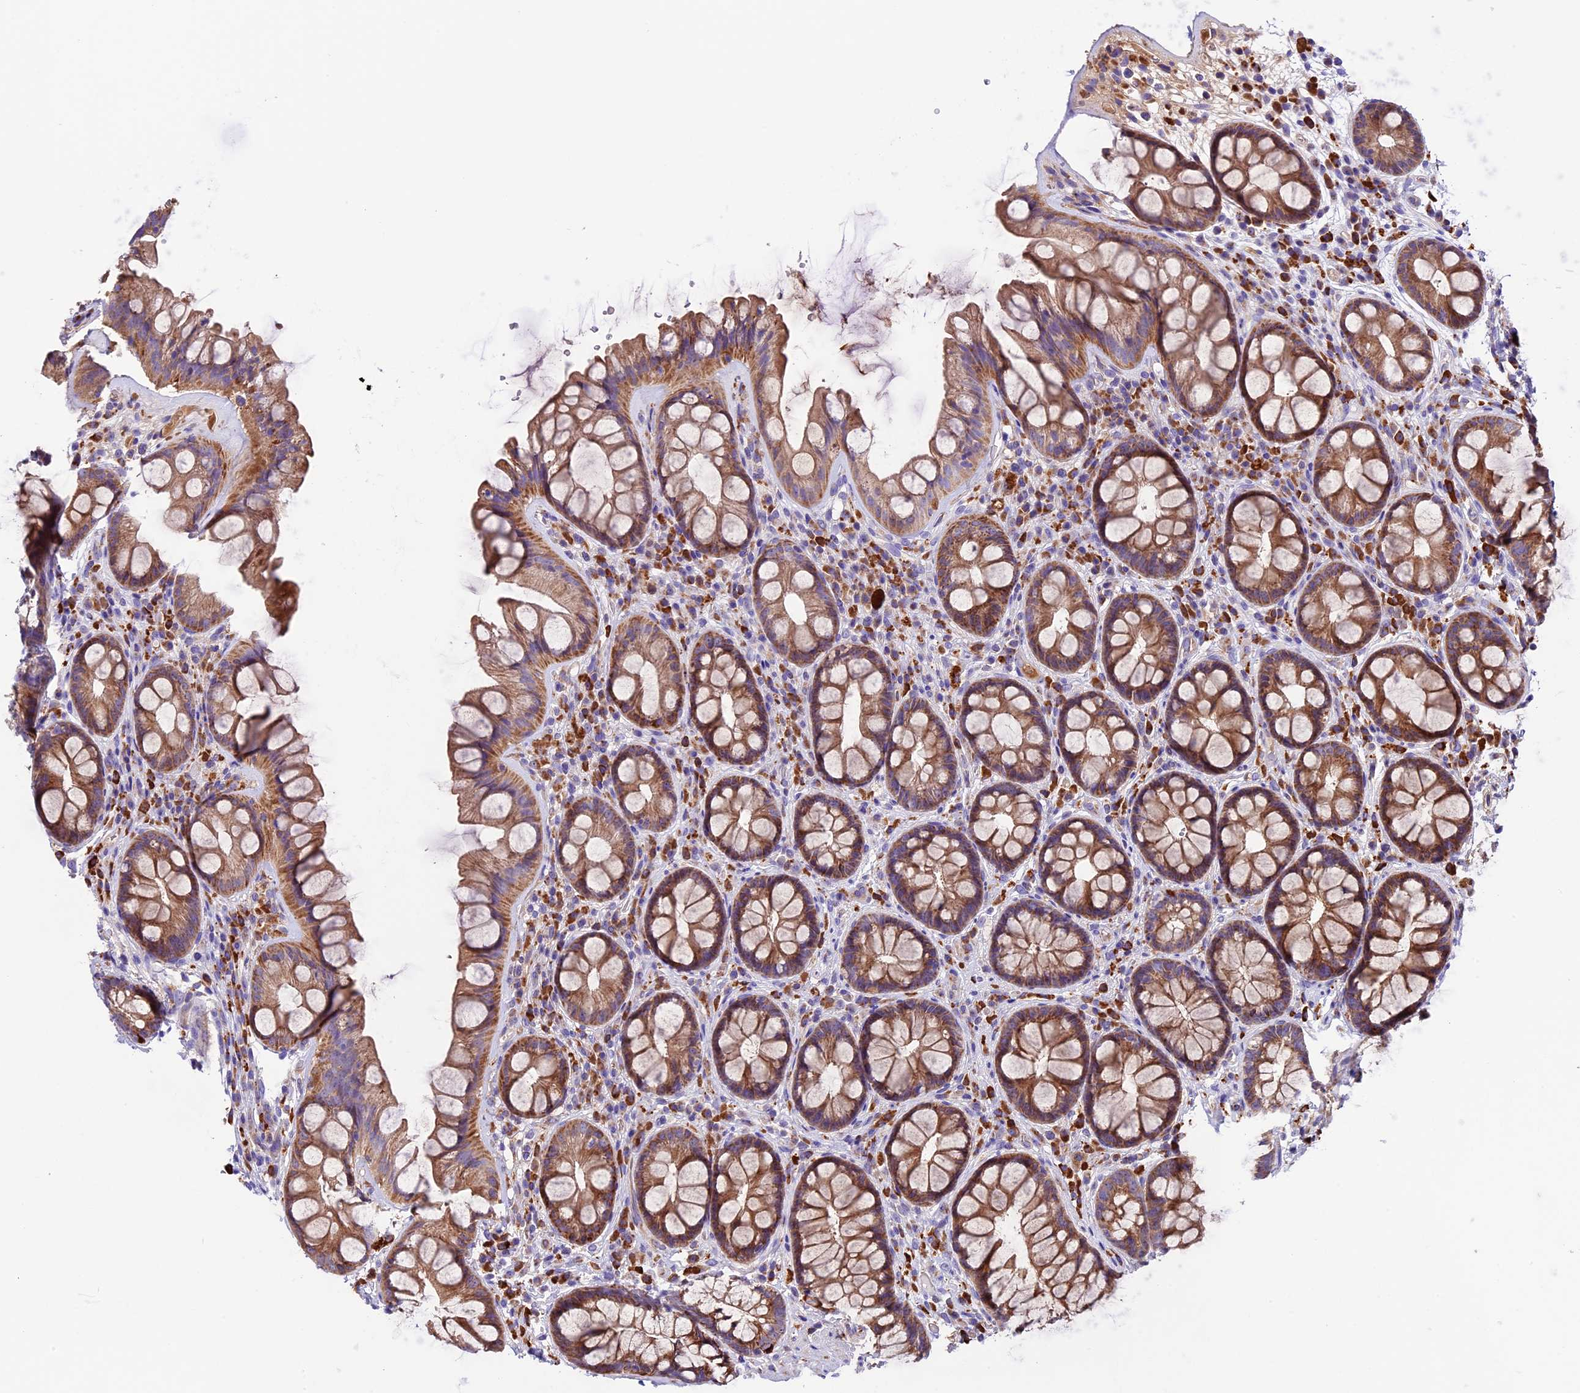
{"staining": {"intensity": "moderate", "quantity": ">75%", "location": "cytoplasmic/membranous"}, "tissue": "rectum", "cell_type": "Glandular cells", "image_type": "normal", "snomed": [{"axis": "morphology", "description": "Normal tissue, NOS"}, {"axis": "topography", "description": "Rectum"}], "caption": "IHC staining of unremarkable rectum, which reveals medium levels of moderate cytoplasmic/membranous expression in approximately >75% of glandular cells indicating moderate cytoplasmic/membranous protein positivity. The staining was performed using DAB (3,3'-diaminobenzidine) (brown) for protein detection and nuclei were counterstained in hematoxylin (blue).", "gene": "METTL22", "patient": {"sex": "male", "age": 74}}